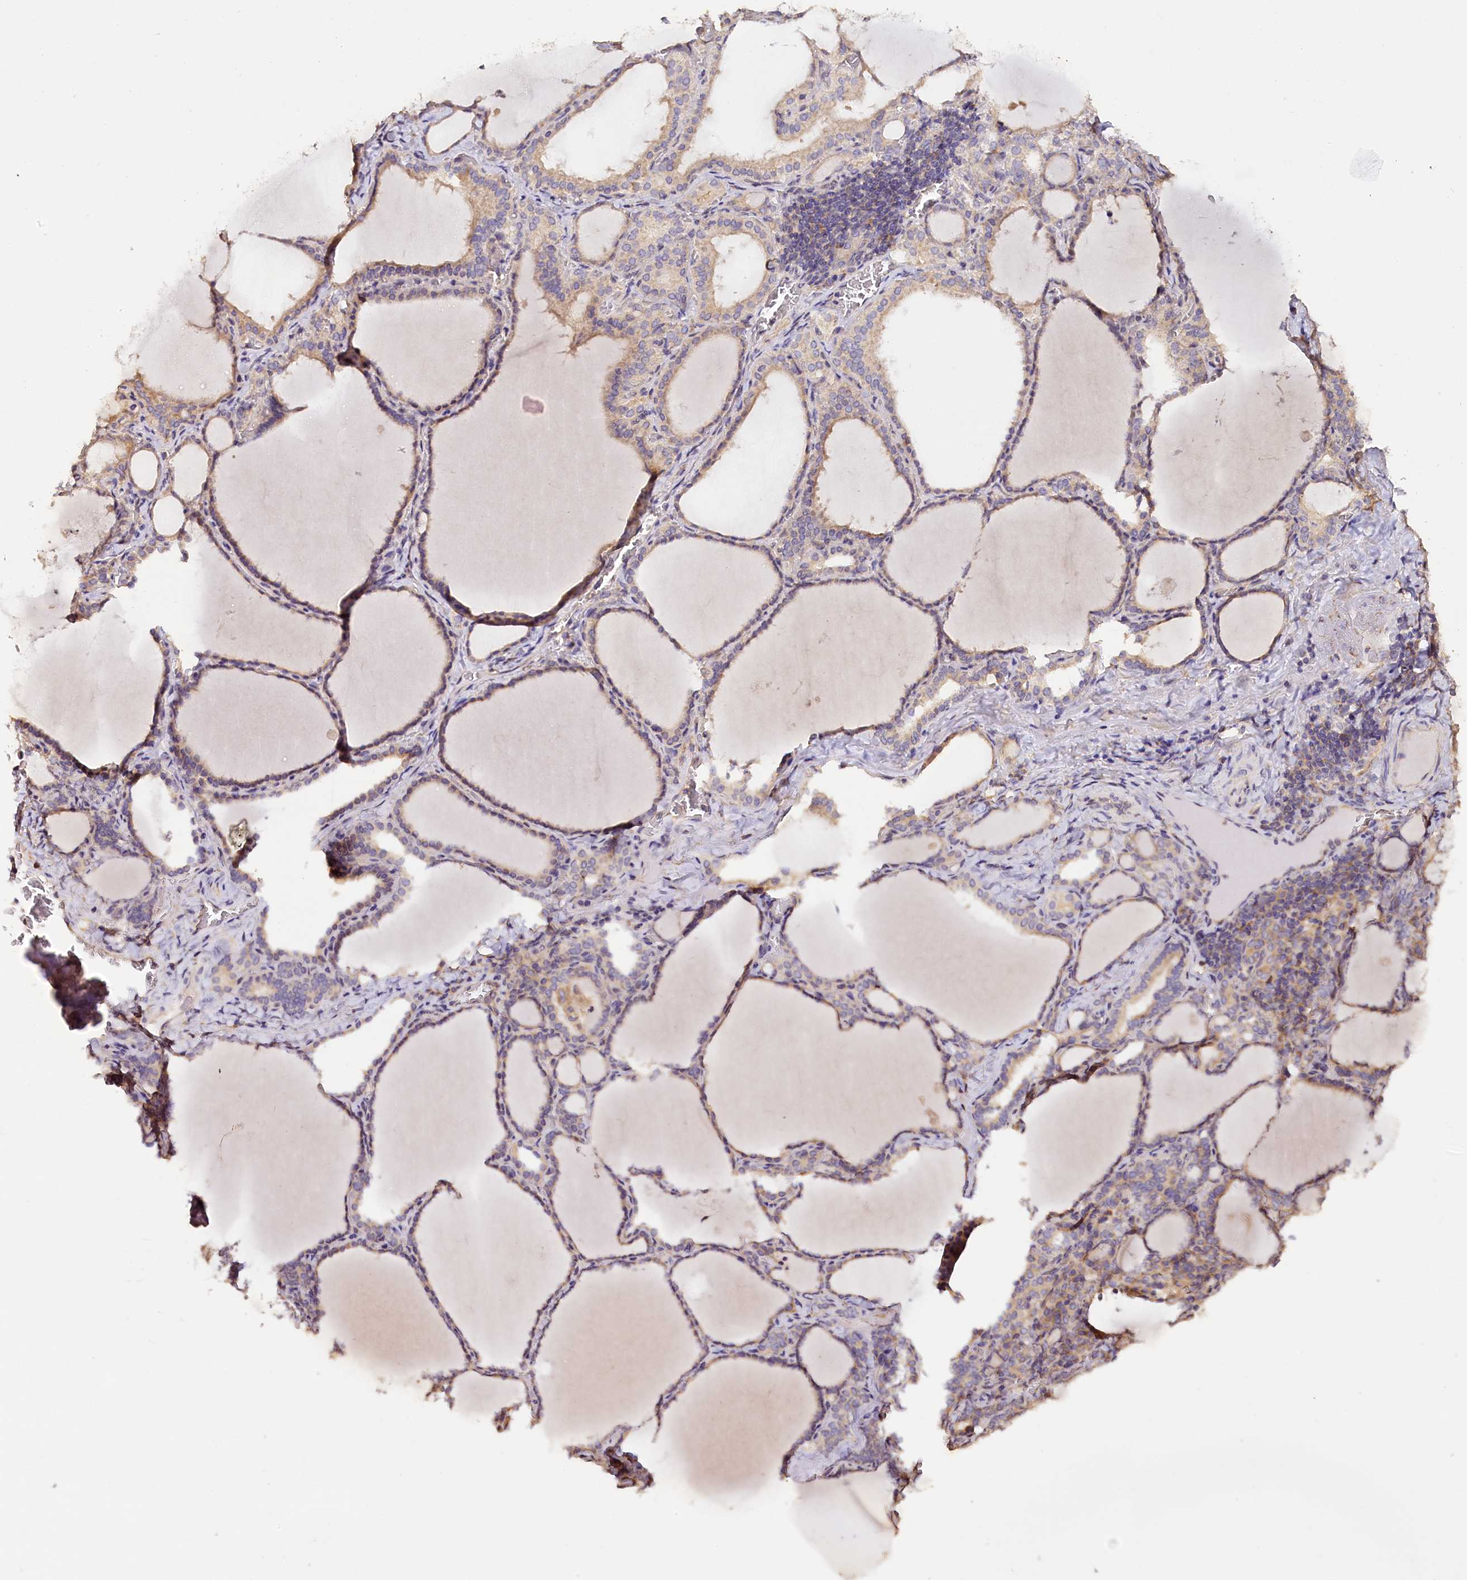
{"staining": {"intensity": "weak", "quantity": "<25%", "location": "cytoplasmic/membranous"}, "tissue": "thyroid gland", "cell_type": "Glandular cells", "image_type": "normal", "snomed": [{"axis": "morphology", "description": "Normal tissue, NOS"}, {"axis": "topography", "description": "Thyroid gland"}], "caption": "IHC of normal thyroid gland shows no expression in glandular cells. The staining is performed using DAB brown chromogen with nuclei counter-stained in using hematoxylin.", "gene": "KATNB1", "patient": {"sex": "female", "age": 39}}